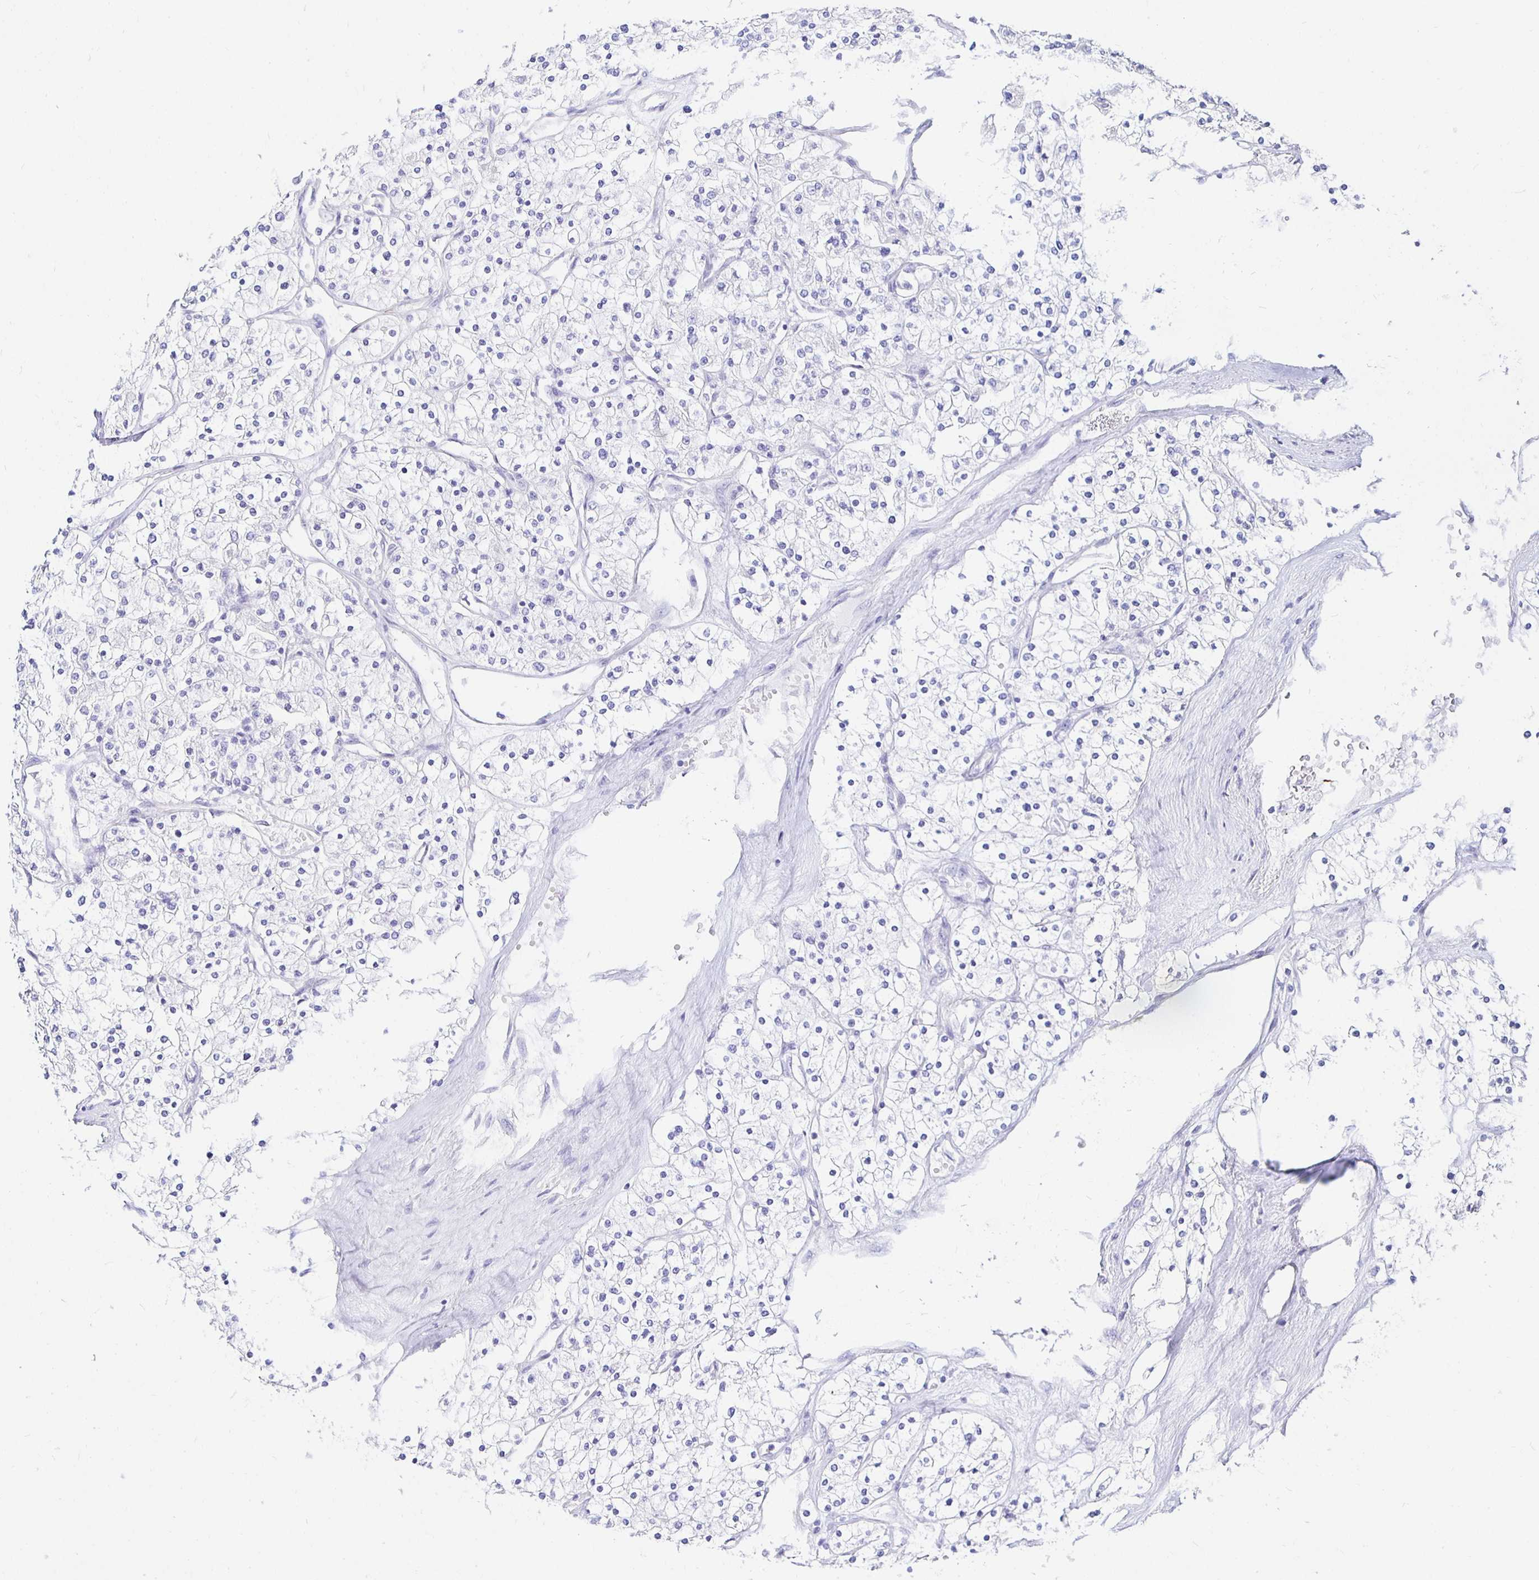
{"staining": {"intensity": "negative", "quantity": "none", "location": "none"}, "tissue": "renal cancer", "cell_type": "Tumor cells", "image_type": "cancer", "snomed": [{"axis": "morphology", "description": "Adenocarcinoma, NOS"}, {"axis": "topography", "description": "Kidney"}], "caption": "Tumor cells show no significant protein positivity in renal adenocarcinoma. (DAB IHC visualized using brightfield microscopy, high magnification).", "gene": "UMOD", "patient": {"sex": "male", "age": 80}}